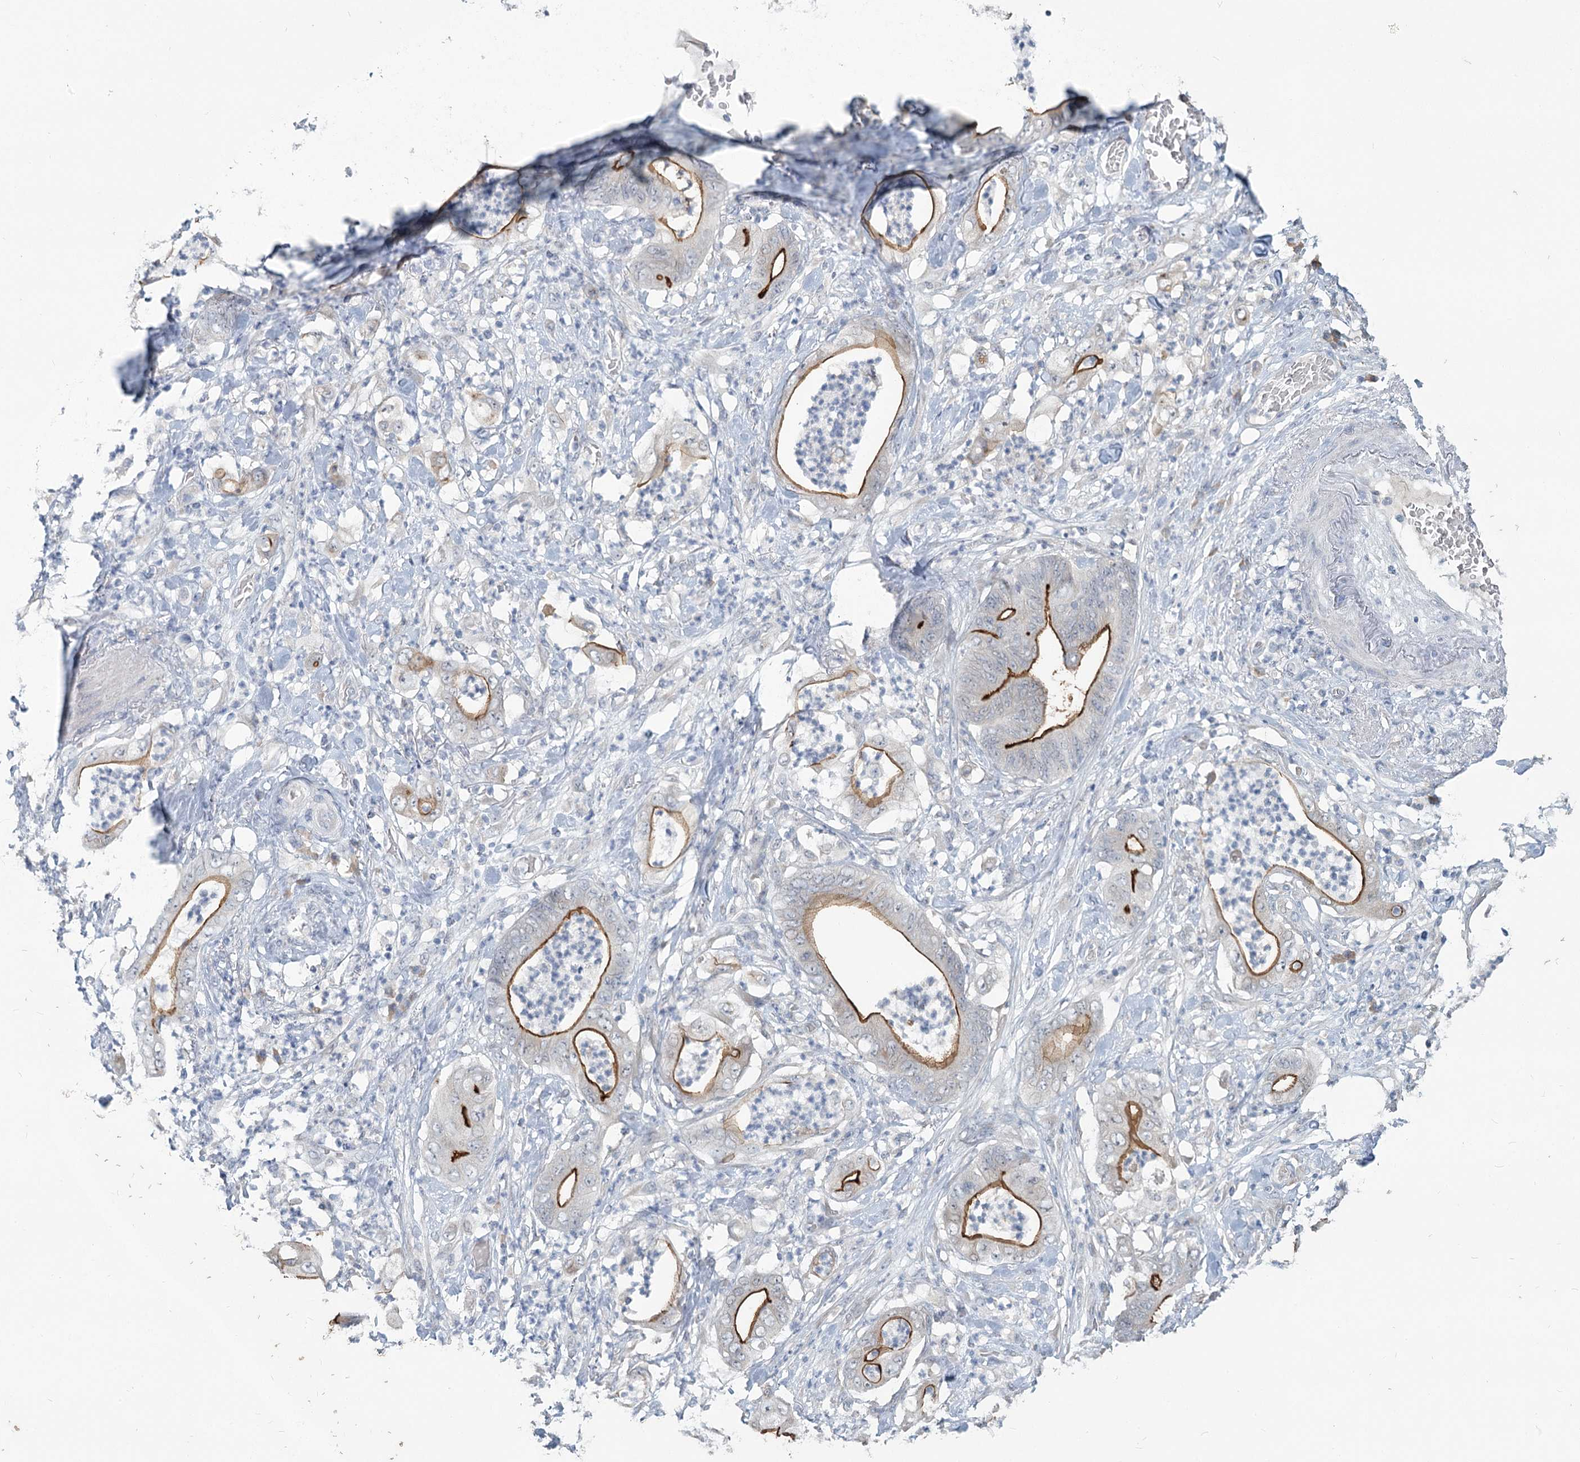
{"staining": {"intensity": "strong", "quantity": "25%-75%", "location": "cytoplasmic/membranous"}, "tissue": "stomach cancer", "cell_type": "Tumor cells", "image_type": "cancer", "snomed": [{"axis": "morphology", "description": "Adenocarcinoma, NOS"}, {"axis": "topography", "description": "Stomach"}], "caption": "Stomach cancer tissue demonstrates strong cytoplasmic/membranous positivity in approximately 25%-75% of tumor cells, visualized by immunohistochemistry.", "gene": "SLC9A3", "patient": {"sex": "female", "age": 73}}